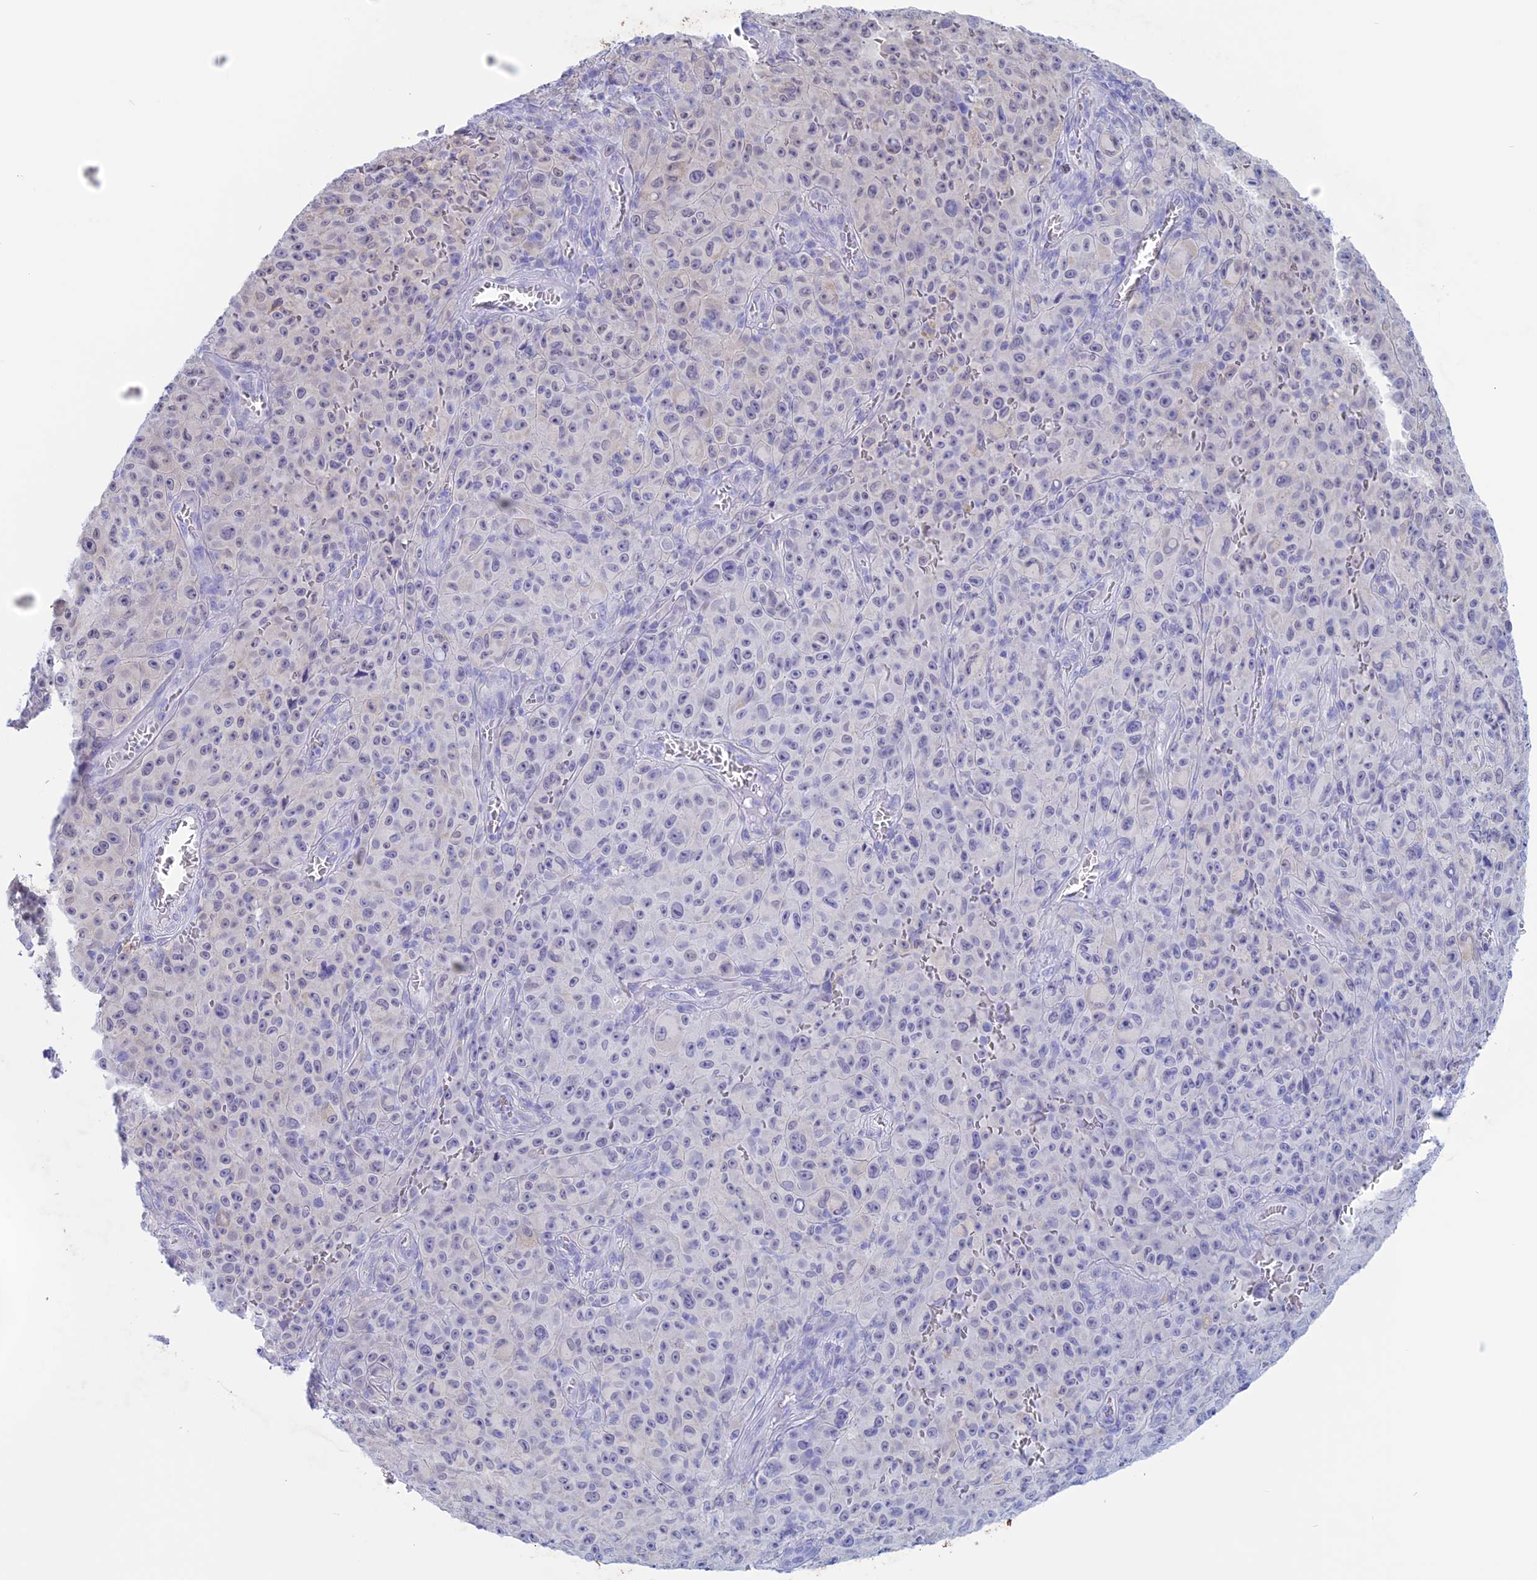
{"staining": {"intensity": "negative", "quantity": "none", "location": "none"}, "tissue": "melanoma", "cell_type": "Tumor cells", "image_type": "cancer", "snomed": [{"axis": "morphology", "description": "Malignant melanoma, NOS"}, {"axis": "topography", "description": "Skin"}], "caption": "The immunohistochemistry (IHC) photomicrograph has no significant expression in tumor cells of melanoma tissue. (DAB (3,3'-diaminobenzidine) IHC, high magnification).", "gene": "LHFPL2", "patient": {"sex": "female", "age": 82}}